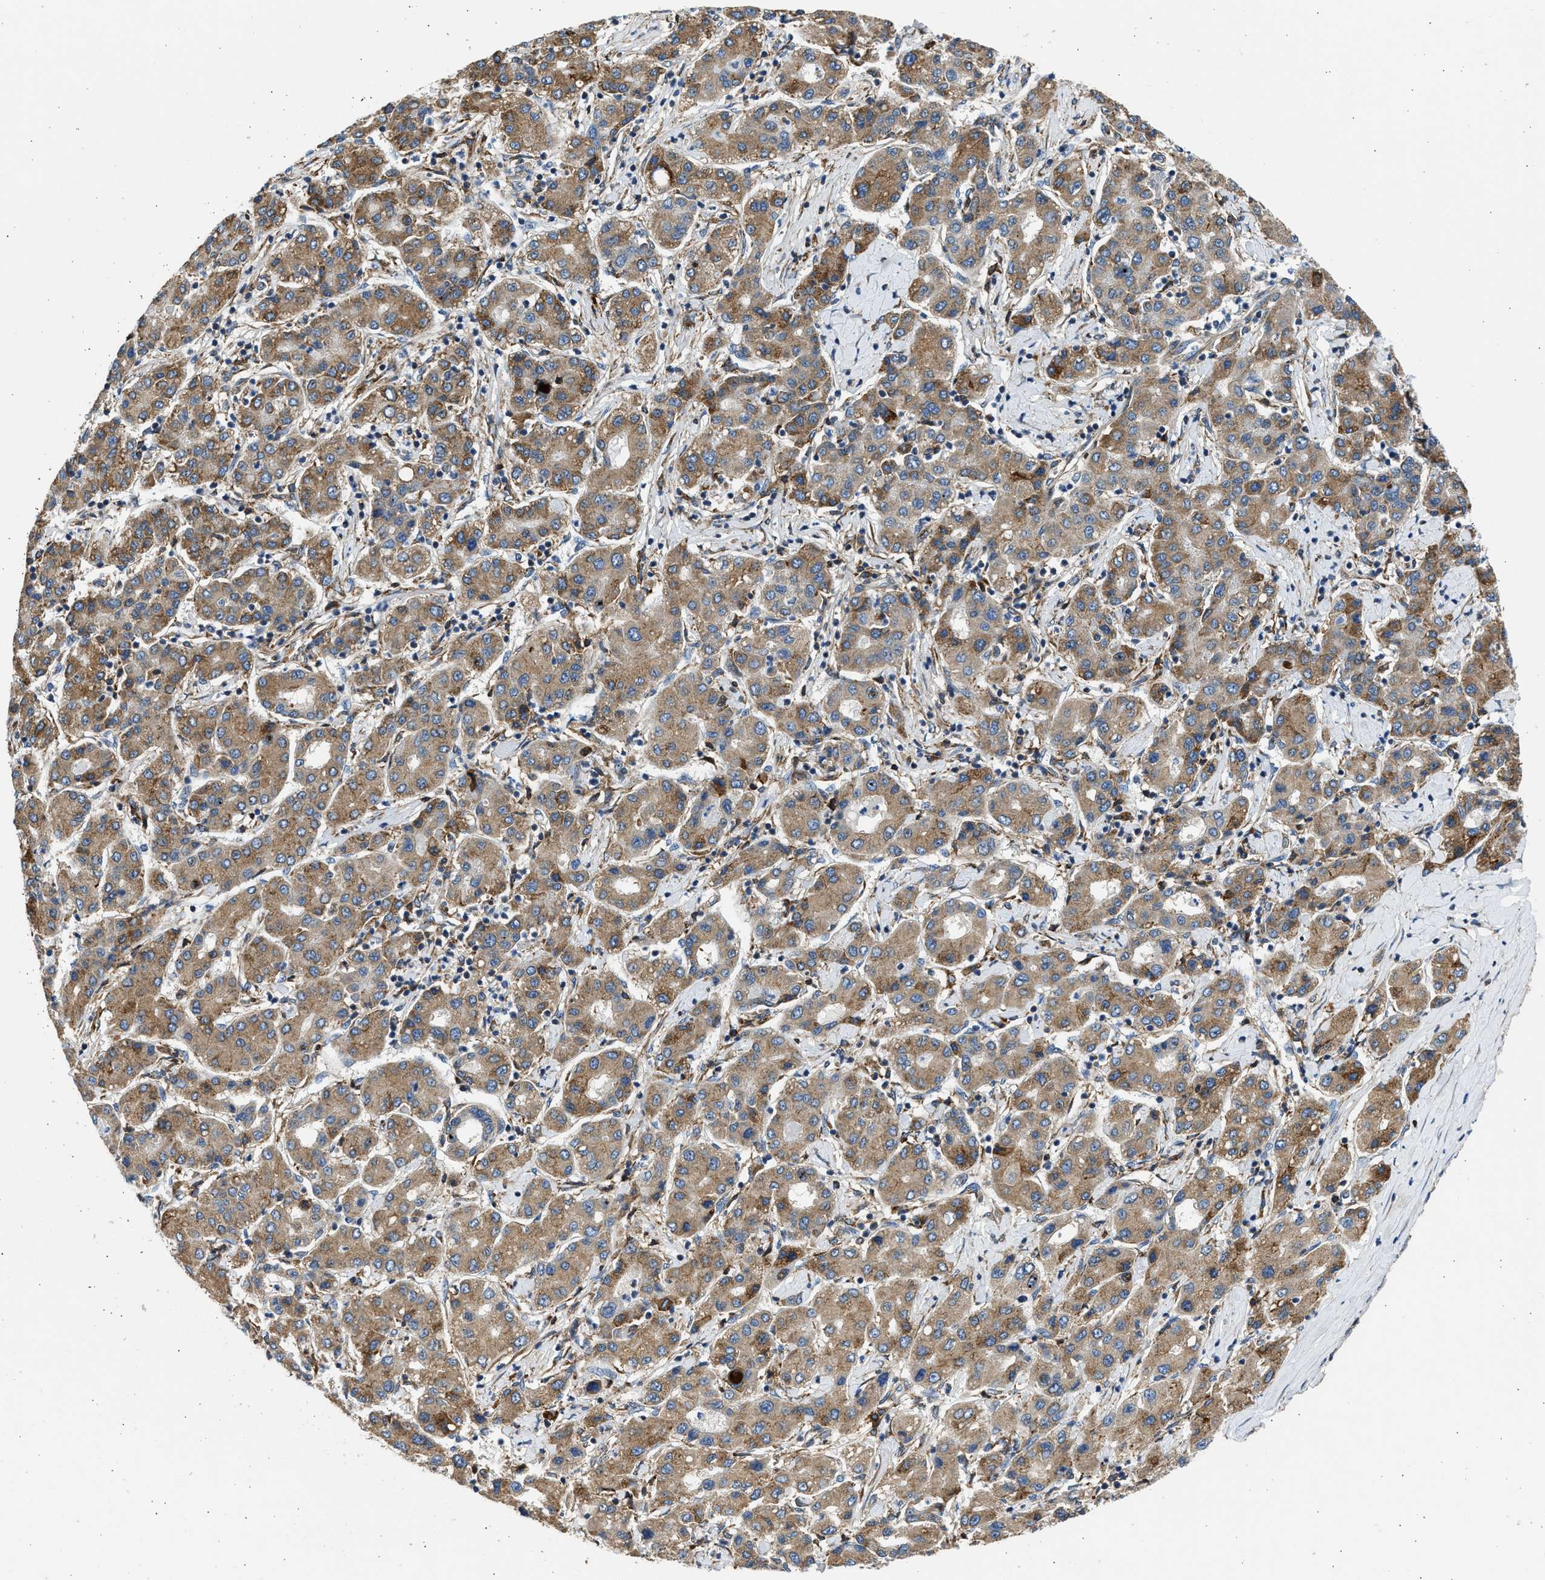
{"staining": {"intensity": "moderate", "quantity": ">75%", "location": "cytoplasmic/membranous"}, "tissue": "liver cancer", "cell_type": "Tumor cells", "image_type": "cancer", "snomed": [{"axis": "morphology", "description": "Carcinoma, Hepatocellular, NOS"}, {"axis": "topography", "description": "Liver"}], "caption": "This is an image of immunohistochemistry staining of hepatocellular carcinoma (liver), which shows moderate expression in the cytoplasmic/membranous of tumor cells.", "gene": "PLD2", "patient": {"sex": "male", "age": 65}}